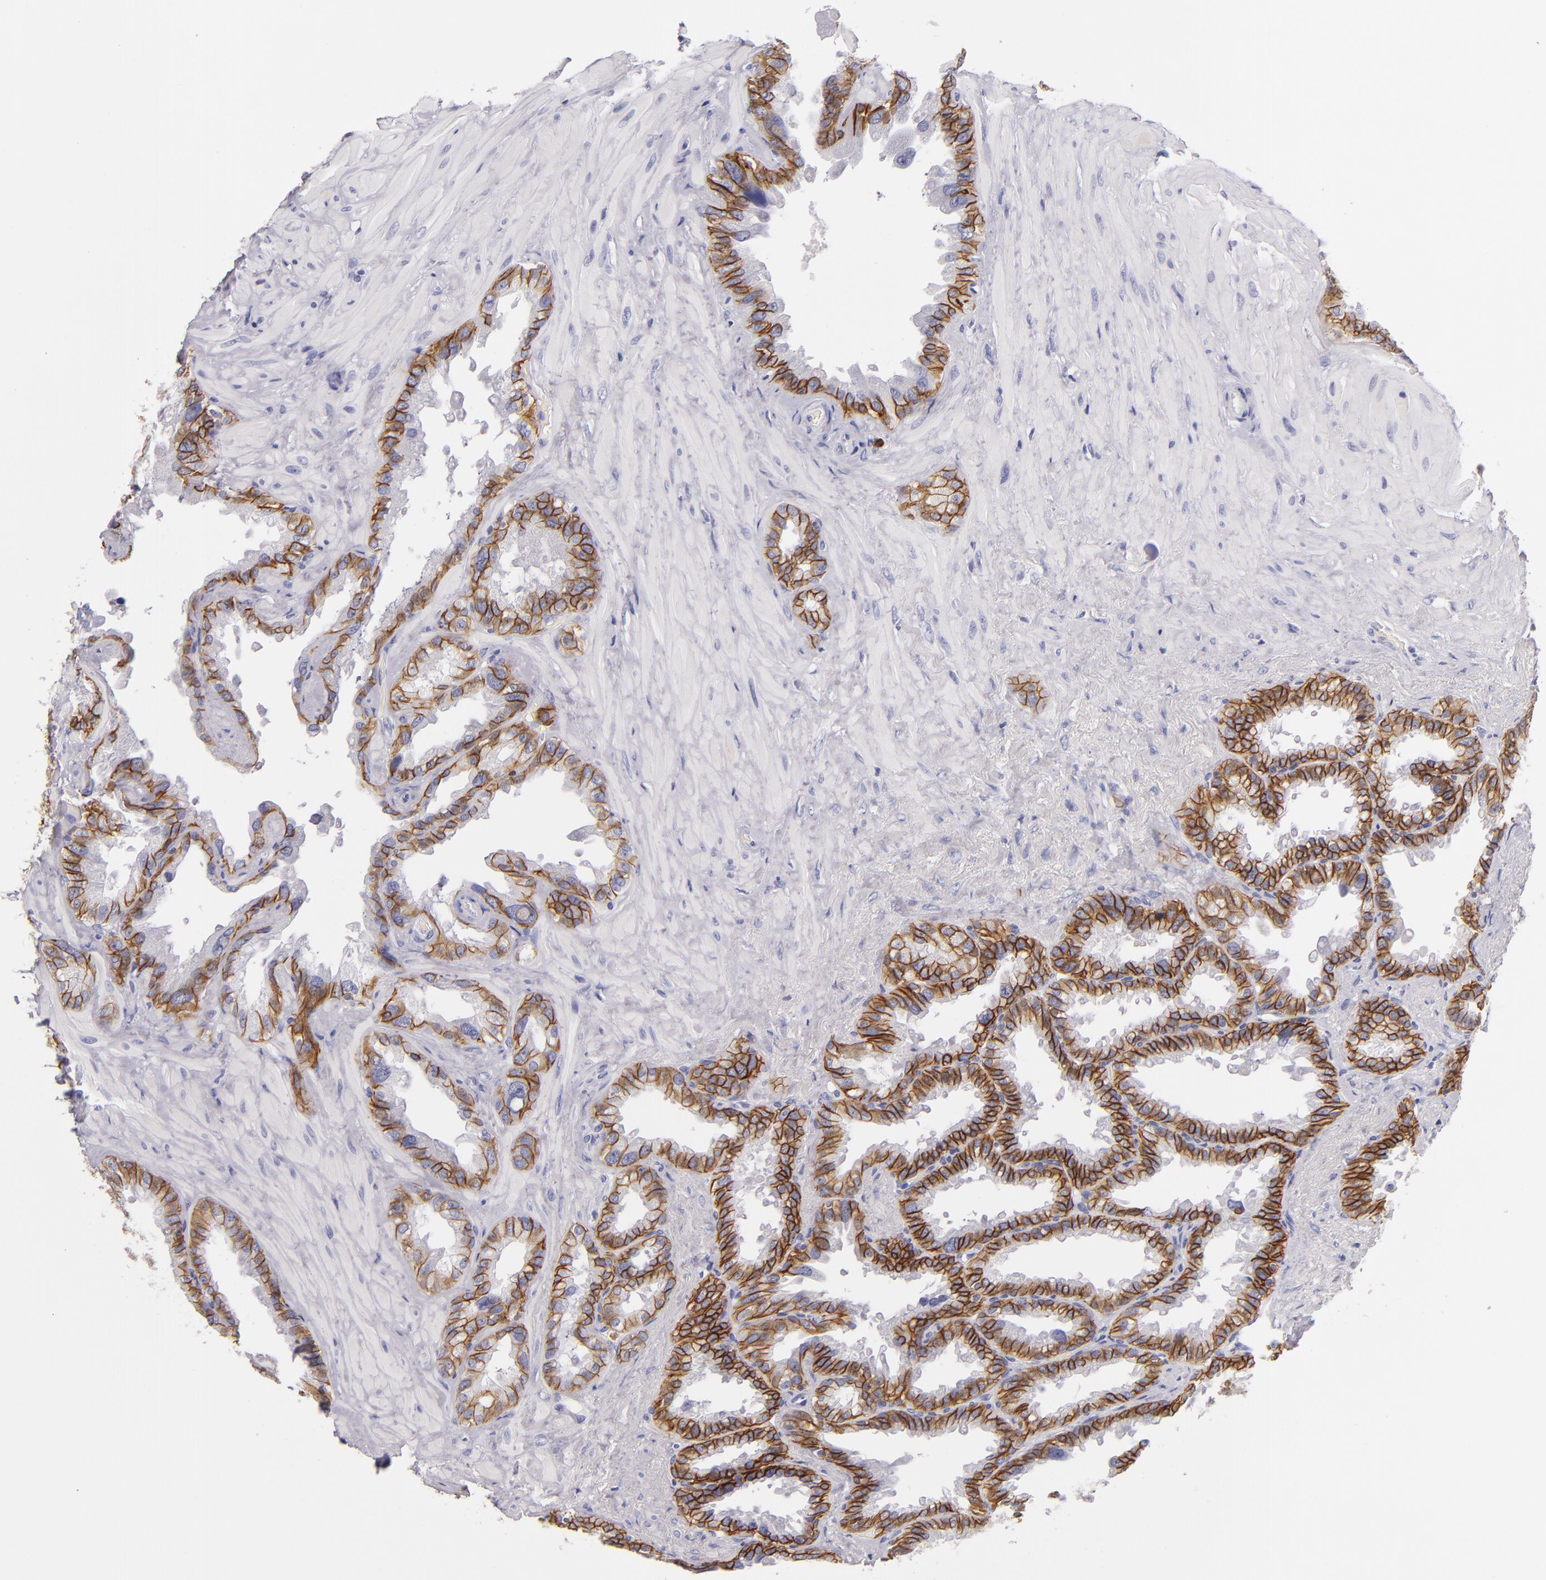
{"staining": {"intensity": "strong", "quantity": ">75%", "location": "cytoplasmic/membranous"}, "tissue": "seminal vesicle", "cell_type": "Glandular cells", "image_type": "normal", "snomed": [{"axis": "morphology", "description": "Normal tissue, NOS"}, {"axis": "topography", "description": "Prostate"}, {"axis": "topography", "description": "Seminal veicle"}], "caption": "IHC image of normal human seminal vesicle stained for a protein (brown), which shows high levels of strong cytoplasmic/membranous staining in about >75% of glandular cells.", "gene": "CDH3", "patient": {"sex": "male", "age": 63}}